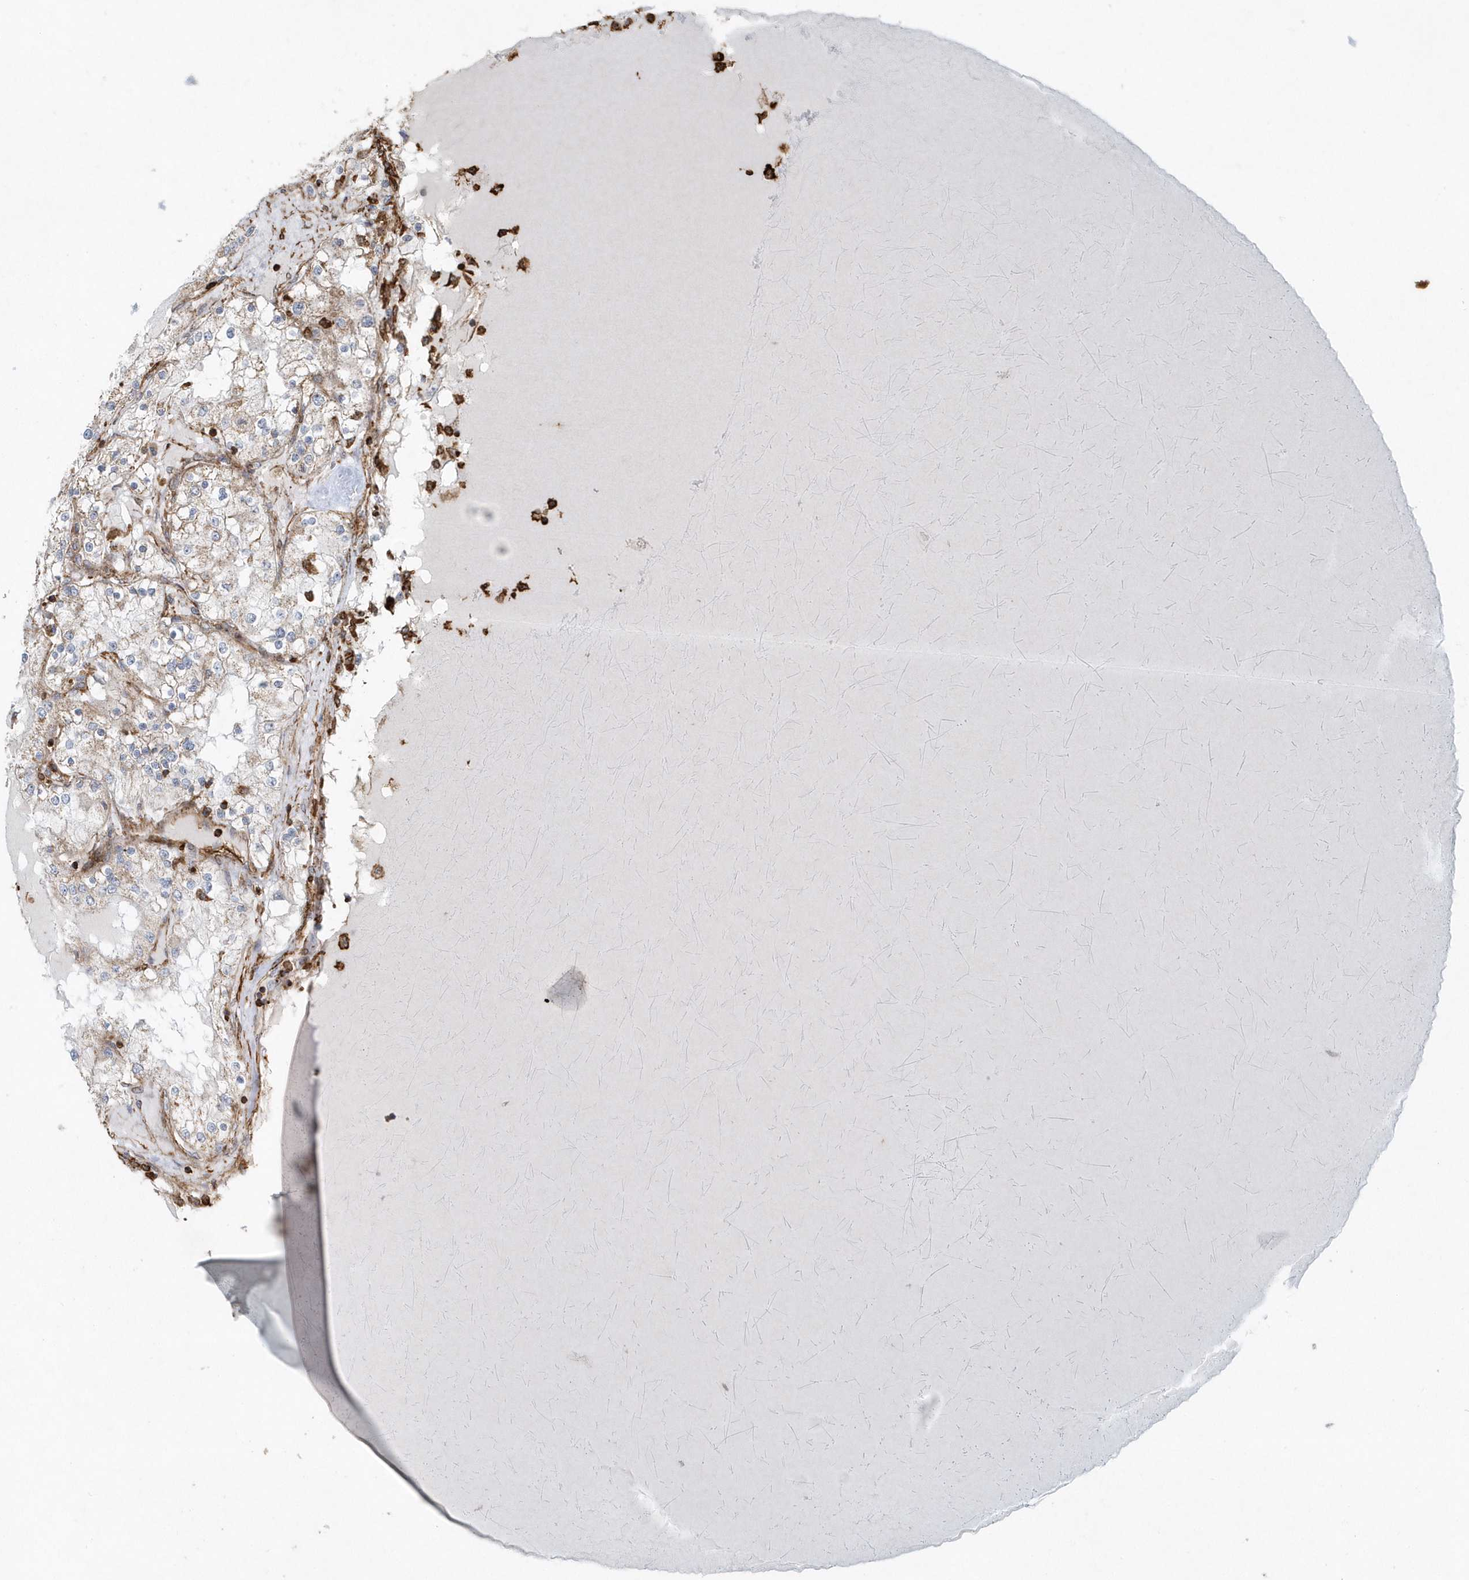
{"staining": {"intensity": "negative", "quantity": "none", "location": "none"}, "tissue": "renal cancer", "cell_type": "Tumor cells", "image_type": "cancer", "snomed": [{"axis": "morphology", "description": "Adenocarcinoma, NOS"}, {"axis": "topography", "description": "Kidney"}], "caption": "This is an immunohistochemistry histopathology image of renal cancer (adenocarcinoma). There is no expression in tumor cells.", "gene": "MMUT", "patient": {"sex": "male", "age": 68}}